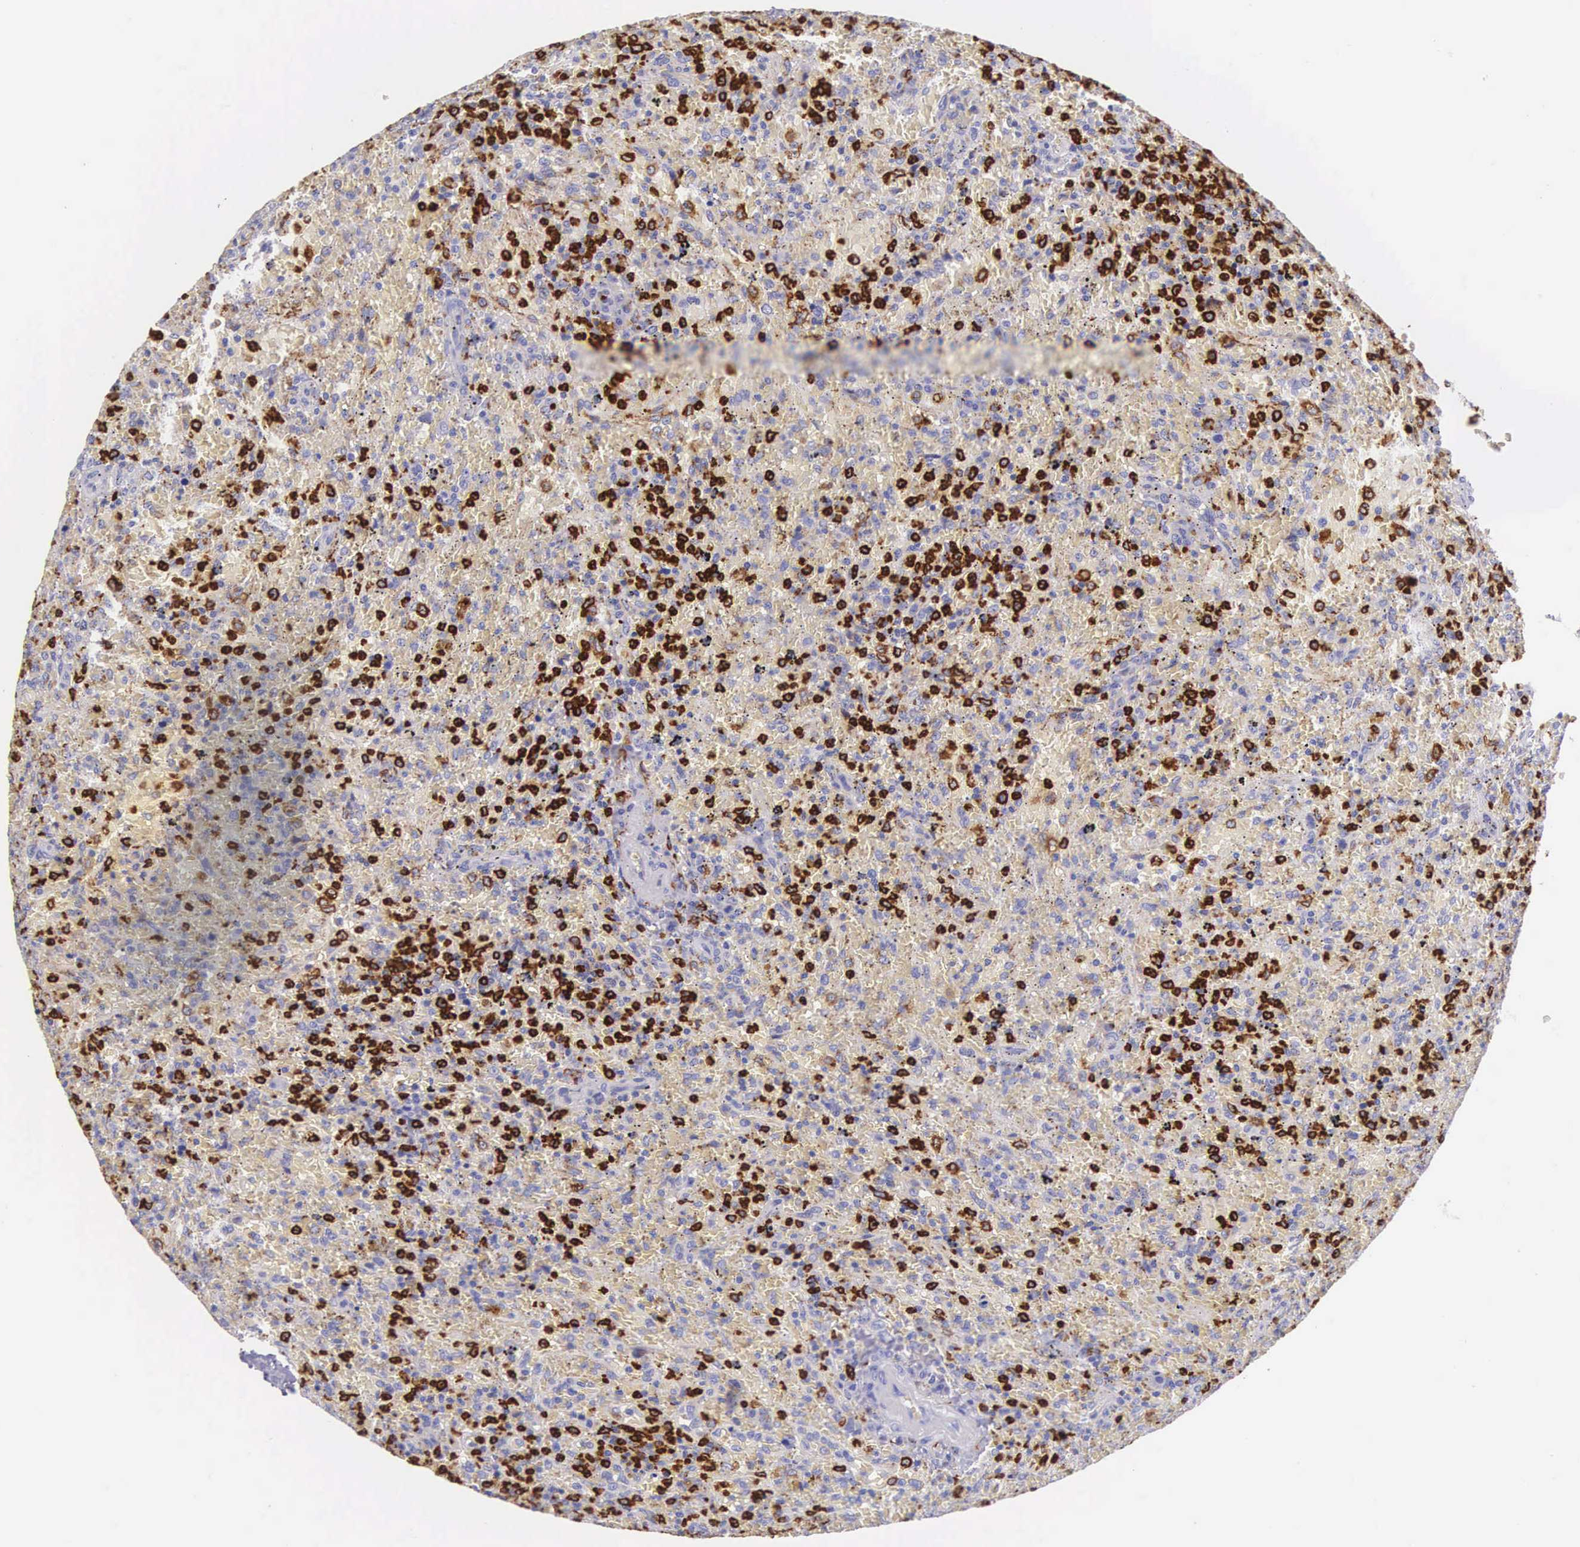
{"staining": {"intensity": "negative", "quantity": "none", "location": "none"}, "tissue": "lymphoma", "cell_type": "Tumor cells", "image_type": "cancer", "snomed": [{"axis": "morphology", "description": "Malignant lymphoma, non-Hodgkin's type, High grade"}, {"axis": "topography", "description": "Spleen"}, {"axis": "topography", "description": "Lymph node"}], "caption": "Lymphoma was stained to show a protein in brown. There is no significant staining in tumor cells.", "gene": "FCN1", "patient": {"sex": "female", "age": 70}}